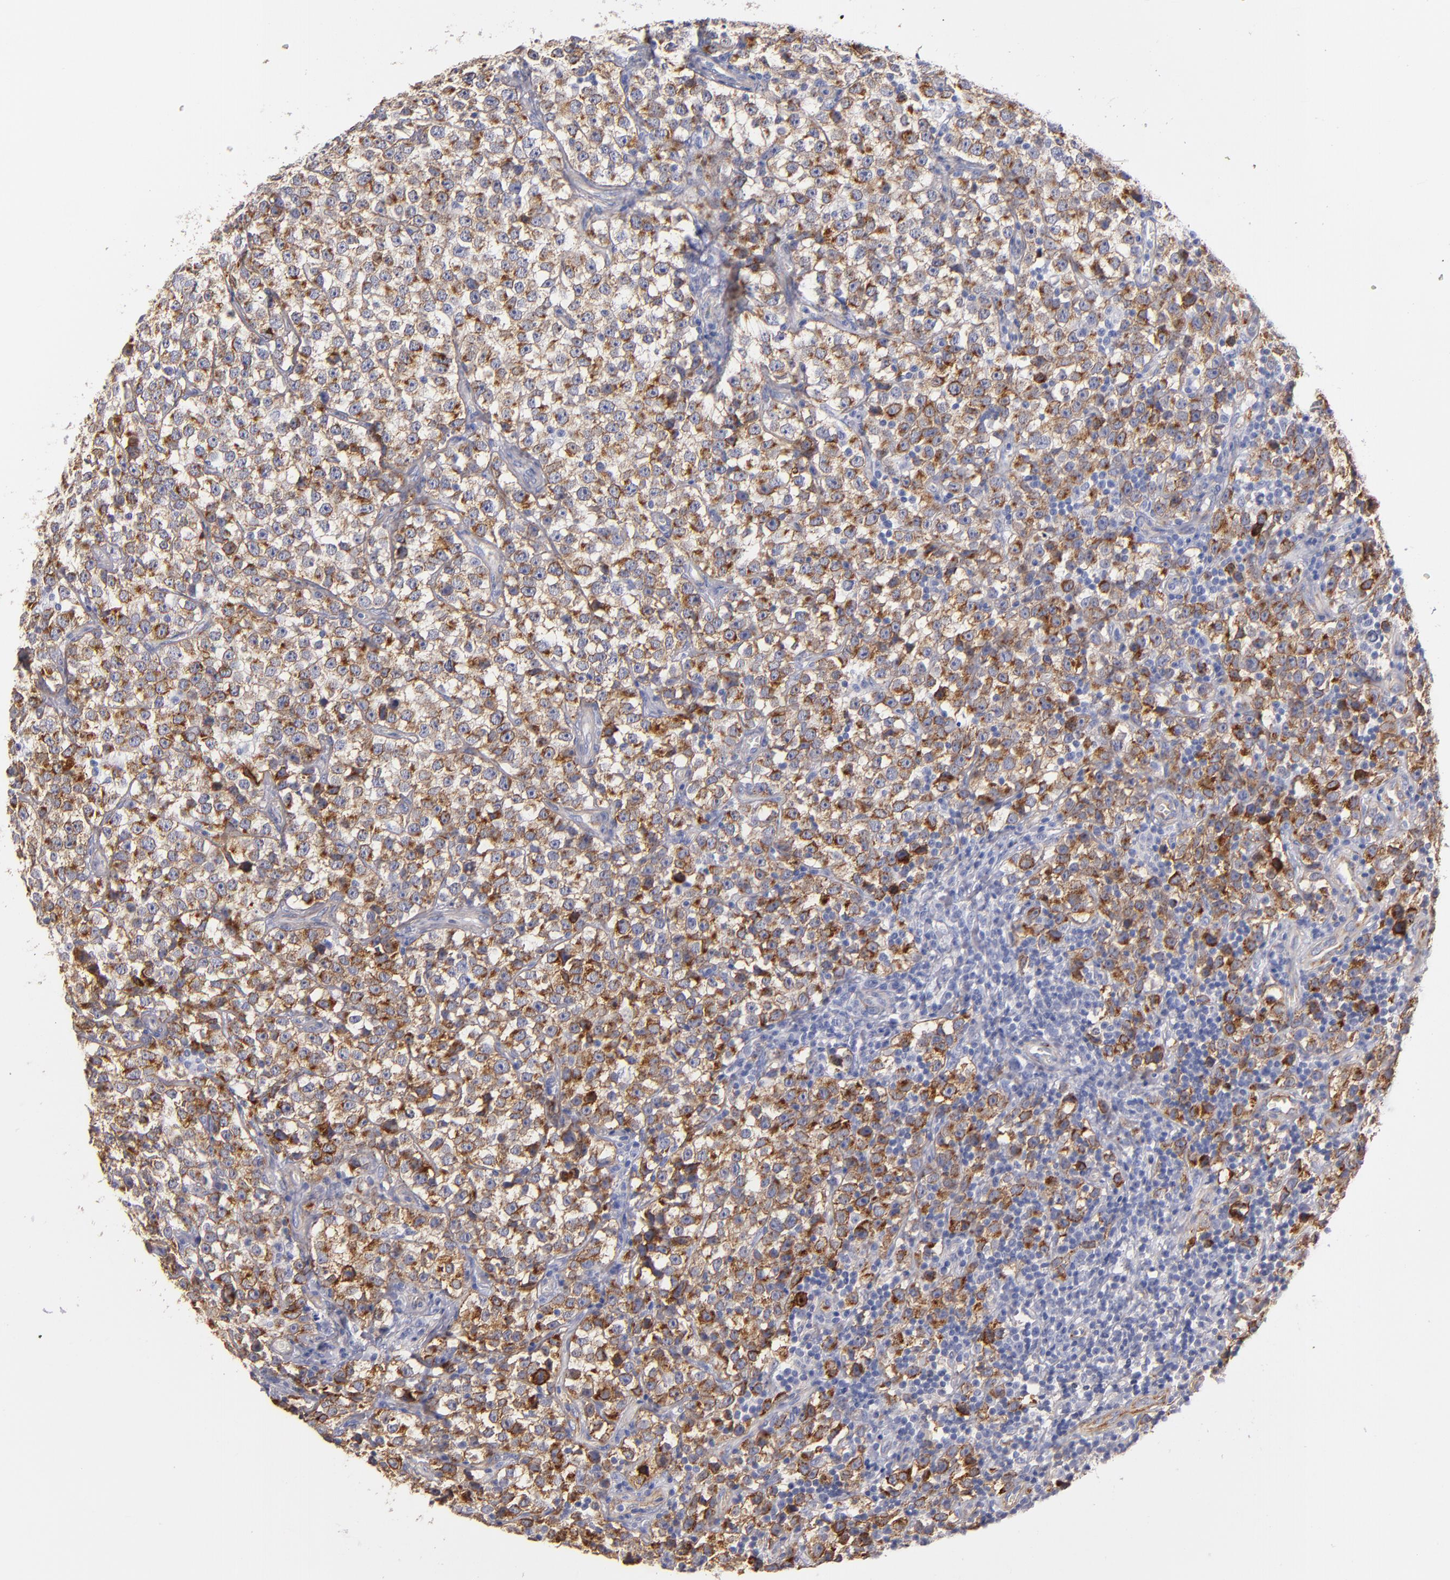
{"staining": {"intensity": "moderate", "quantity": ">75%", "location": "cytoplasmic/membranous"}, "tissue": "testis cancer", "cell_type": "Tumor cells", "image_type": "cancer", "snomed": [{"axis": "morphology", "description": "Seminoma, NOS"}, {"axis": "topography", "description": "Testis"}], "caption": "This is an image of IHC staining of seminoma (testis), which shows moderate positivity in the cytoplasmic/membranous of tumor cells.", "gene": "LAMC1", "patient": {"sex": "male", "age": 25}}